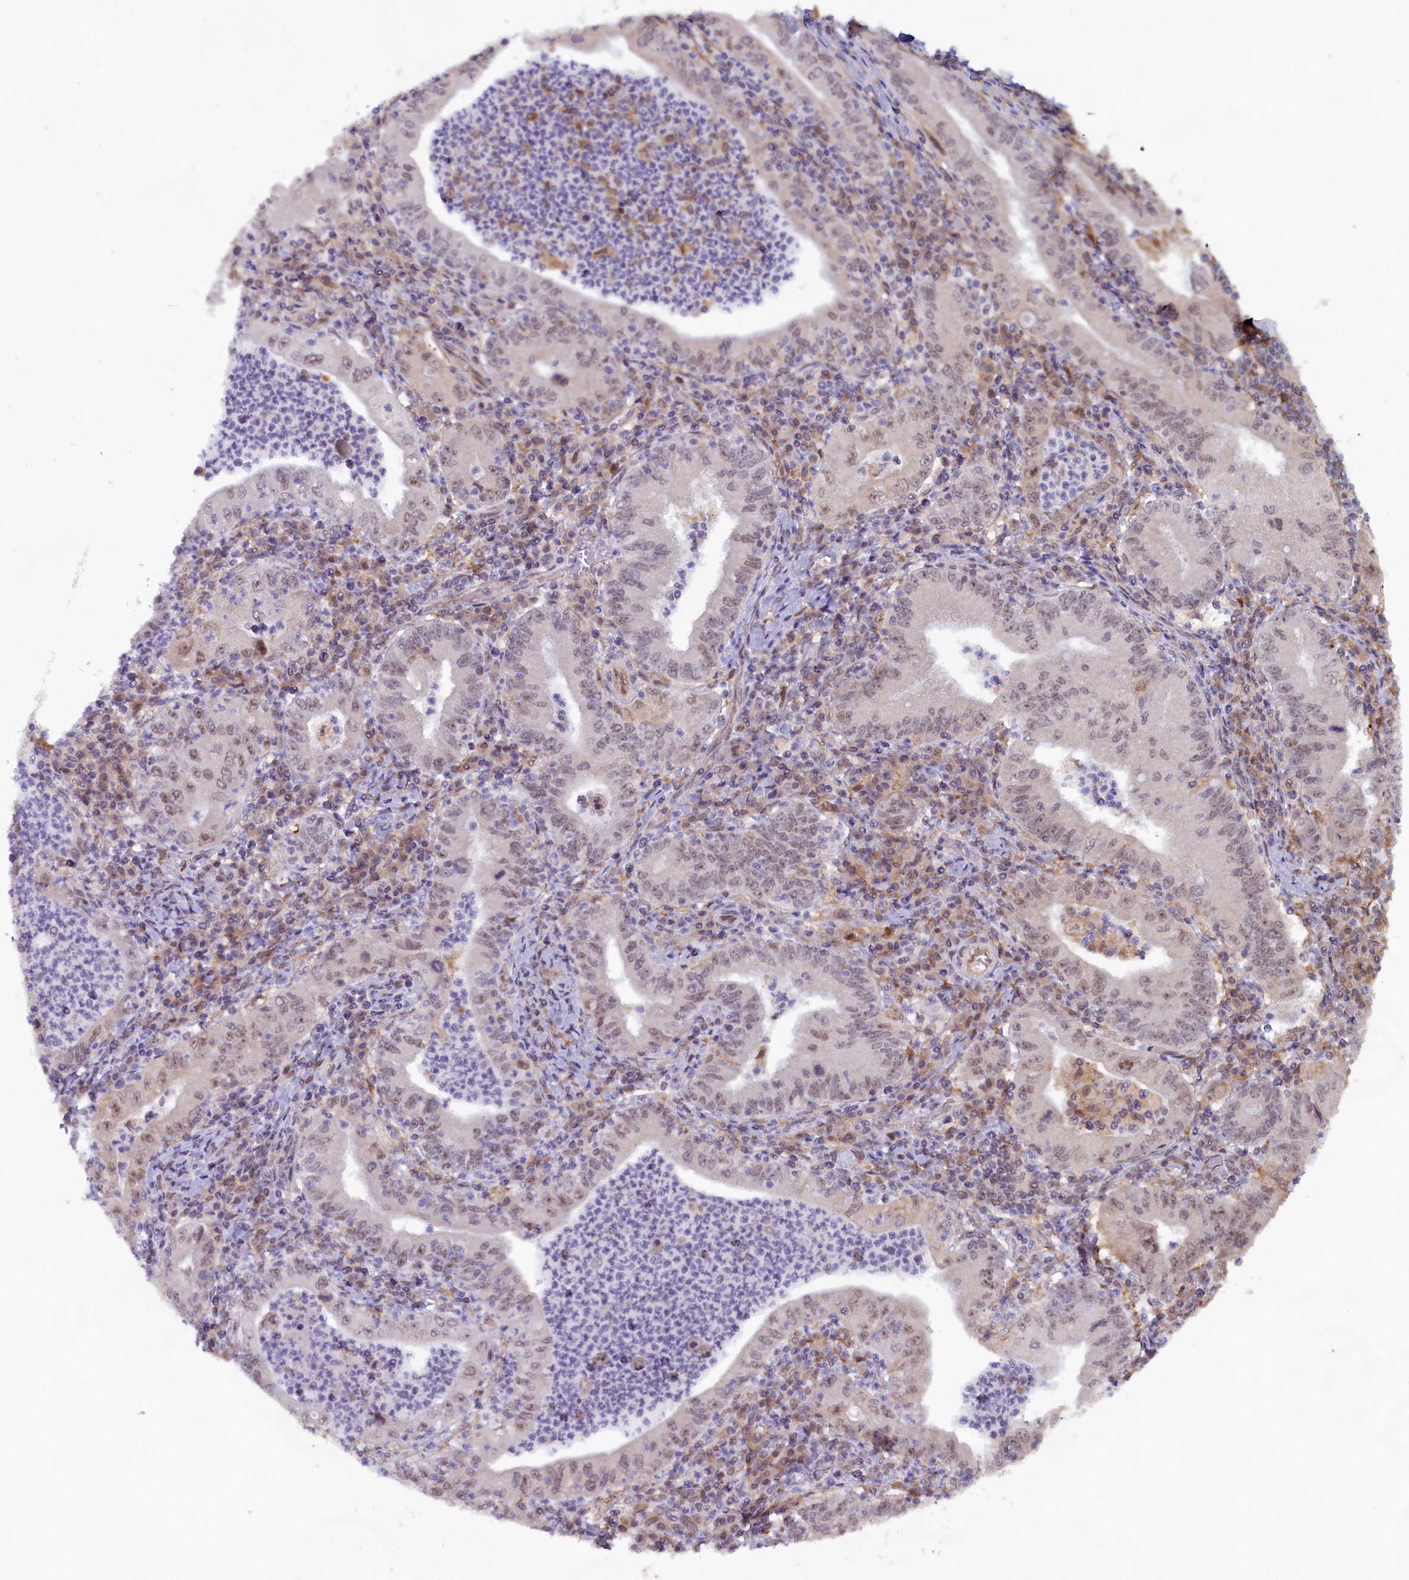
{"staining": {"intensity": "weak", "quantity": "25%-75%", "location": "nuclear"}, "tissue": "stomach cancer", "cell_type": "Tumor cells", "image_type": "cancer", "snomed": [{"axis": "morphology", "description": "Normal tissue, NOS"}, {"axis": "morphology", "description": "Adenocarcinoma, NOS"}, {"axis": "topography", "description": "Esophagus"}, {"axis": "topography", "description": "Stomach, upper"}, {"axis": "topography", "description": "Peripheral nerve tissue"}], "caption": "Approximately 25%-75% of tumor cells in human stomach cancer show weak nuclear protein positivity as visualized by brown immunohistochemical staining.", "gene": "C1D", "patient": {"sex": "male", "age": 62}}